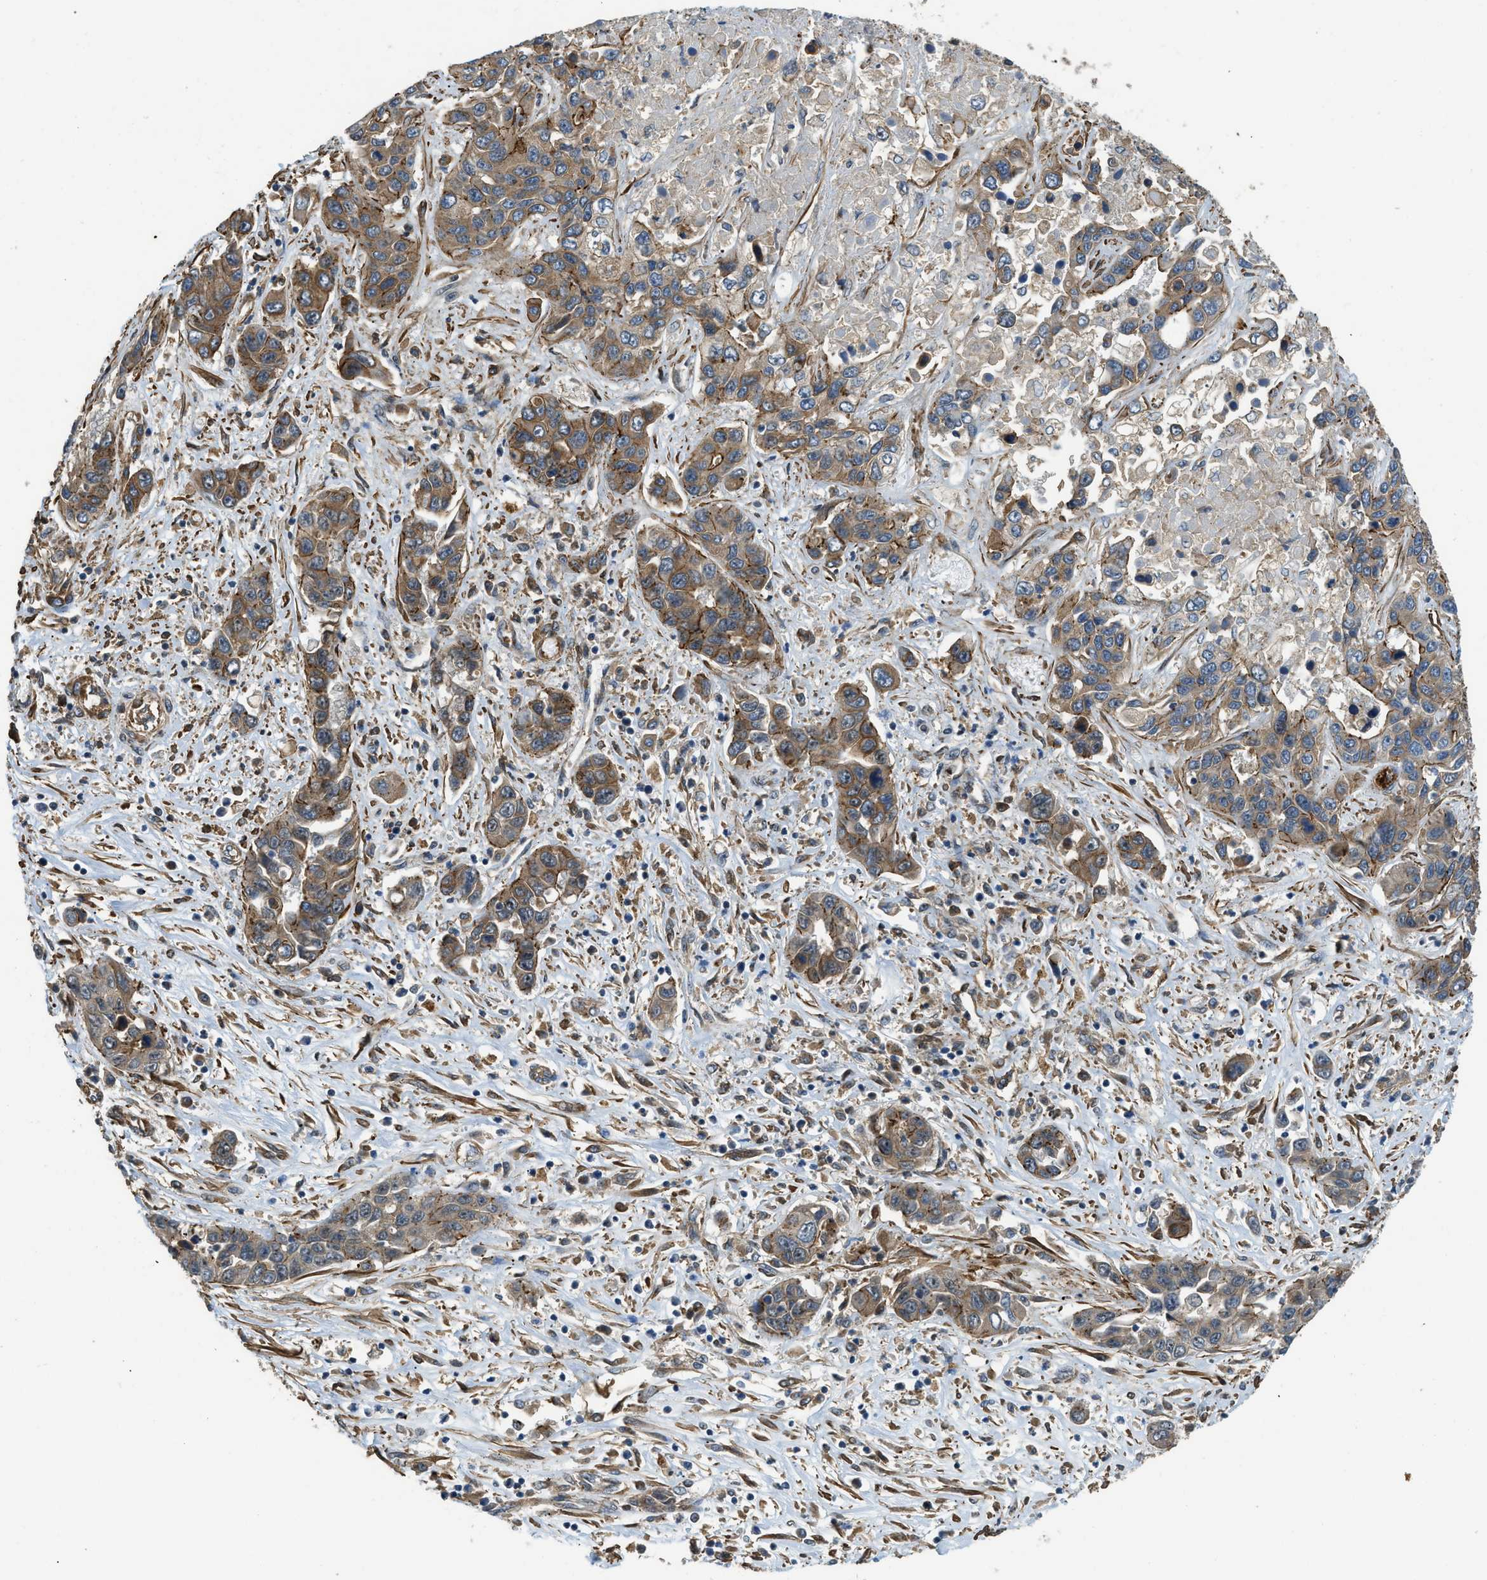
{"staining": {"intensity": "moderate", "quantity": ">75%", "location": "cytoplasmic/membranous"}, "tissue": "liver cancer", "cell_type": "Tumor cells", "image_type": "cancer", "snomed": [{"axis": "morphology", "description": "Cholangiocarcinoma"}, {"axis": "topography", "description": "Liver"}], "caption": "This is an image of immunohistochemistry staining of liver cancer (cholangiocarcinoma), which shows moderate staining in the cytoplasmic/membranous of tumor cells.", "gene": "CGN", "patient": {"sex": "female", "age": 52}}